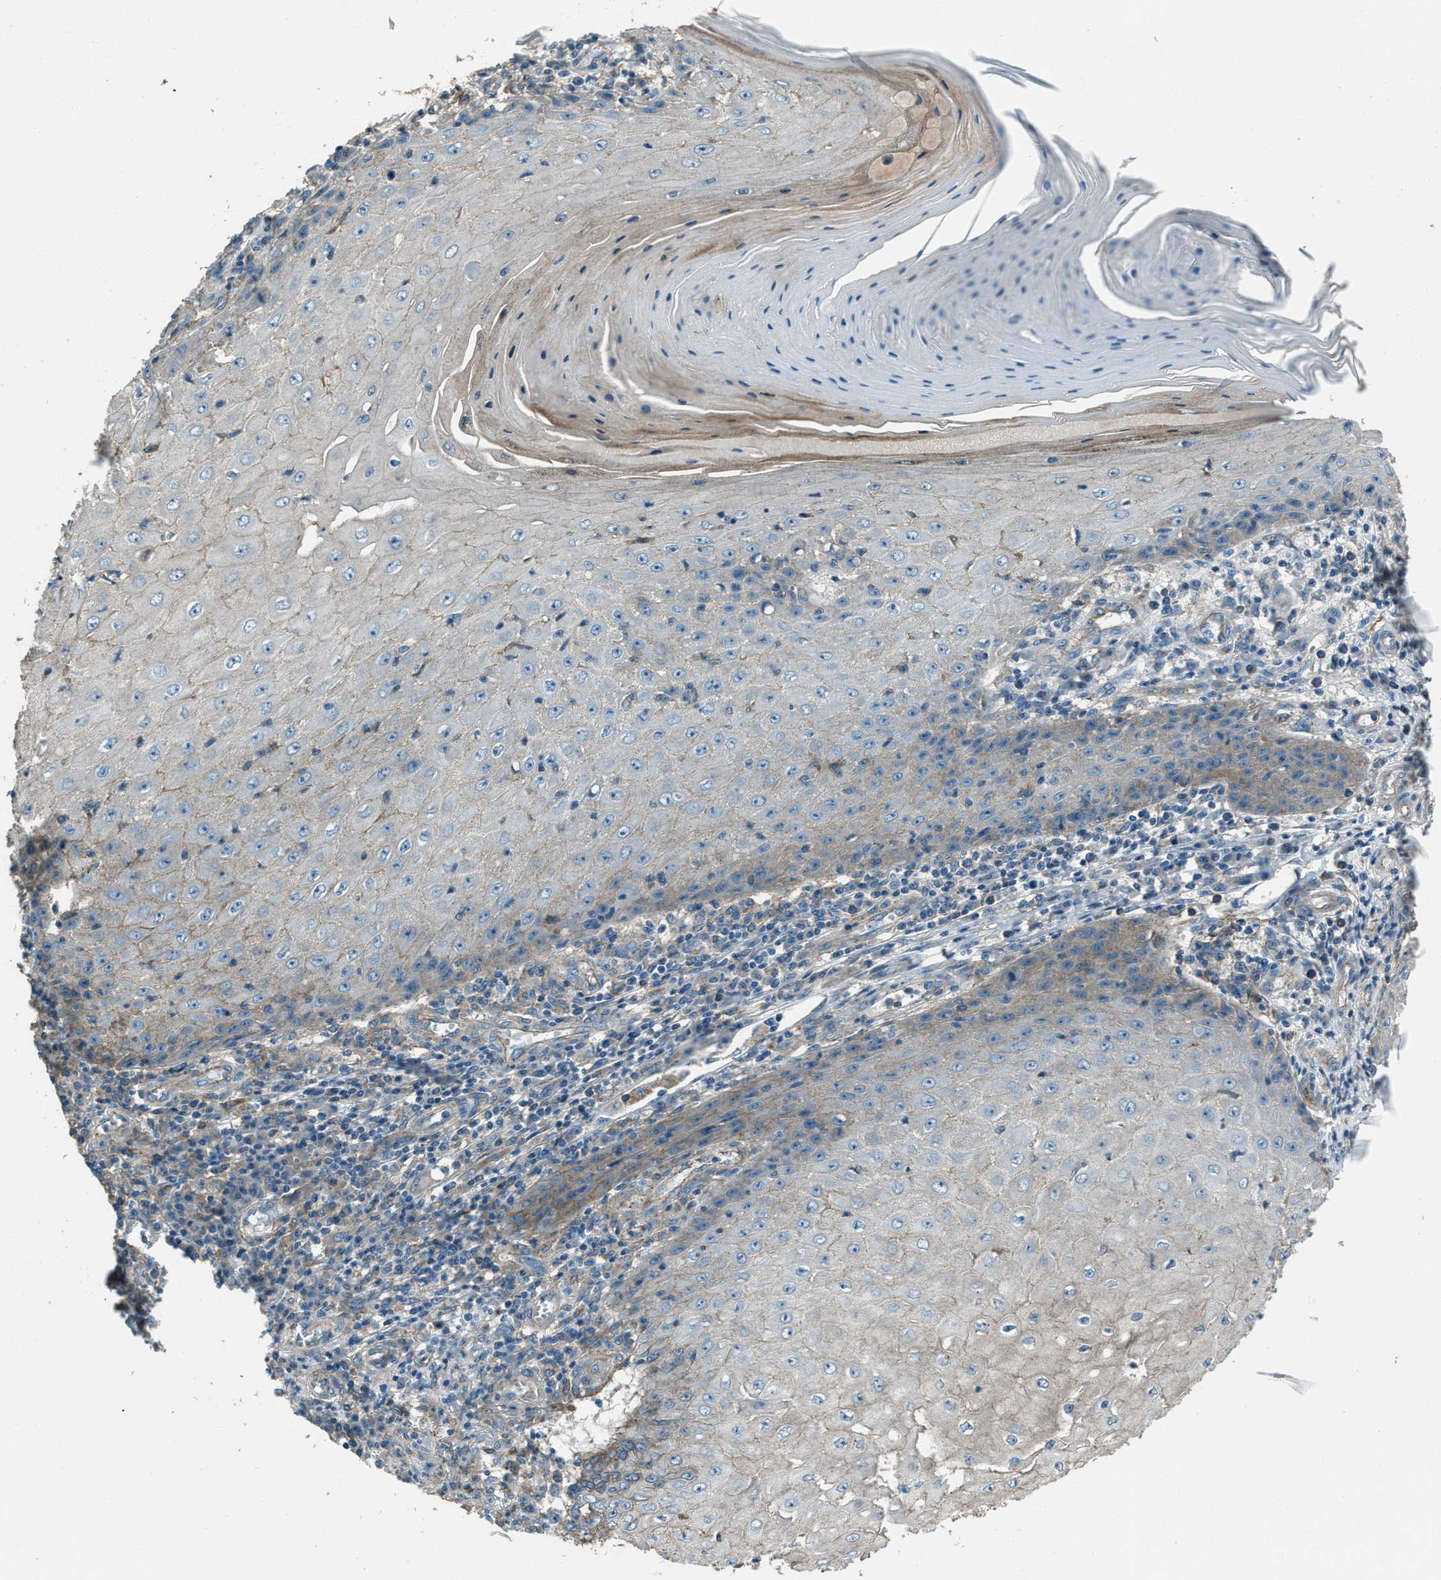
{"staining": {"intensity": "weak", "quantity": "<25%", "location": "cytoplasmic/membranous"}, "tissue": "skin cancer", "cell_type": "Tumor cells", "image_type": "cancer", "snomed": [{"axis": "morphology", "description": "Squamous cell carcinoma, NOS"}, {"axis": "topography", "description": "Skin"}], "caption": "The photomicrograph shows no significant staining in tumor cells of squamous cell carcinoma (skin).", "gene": "SVIL", "patient": {"sex": "female", "age": 73}}